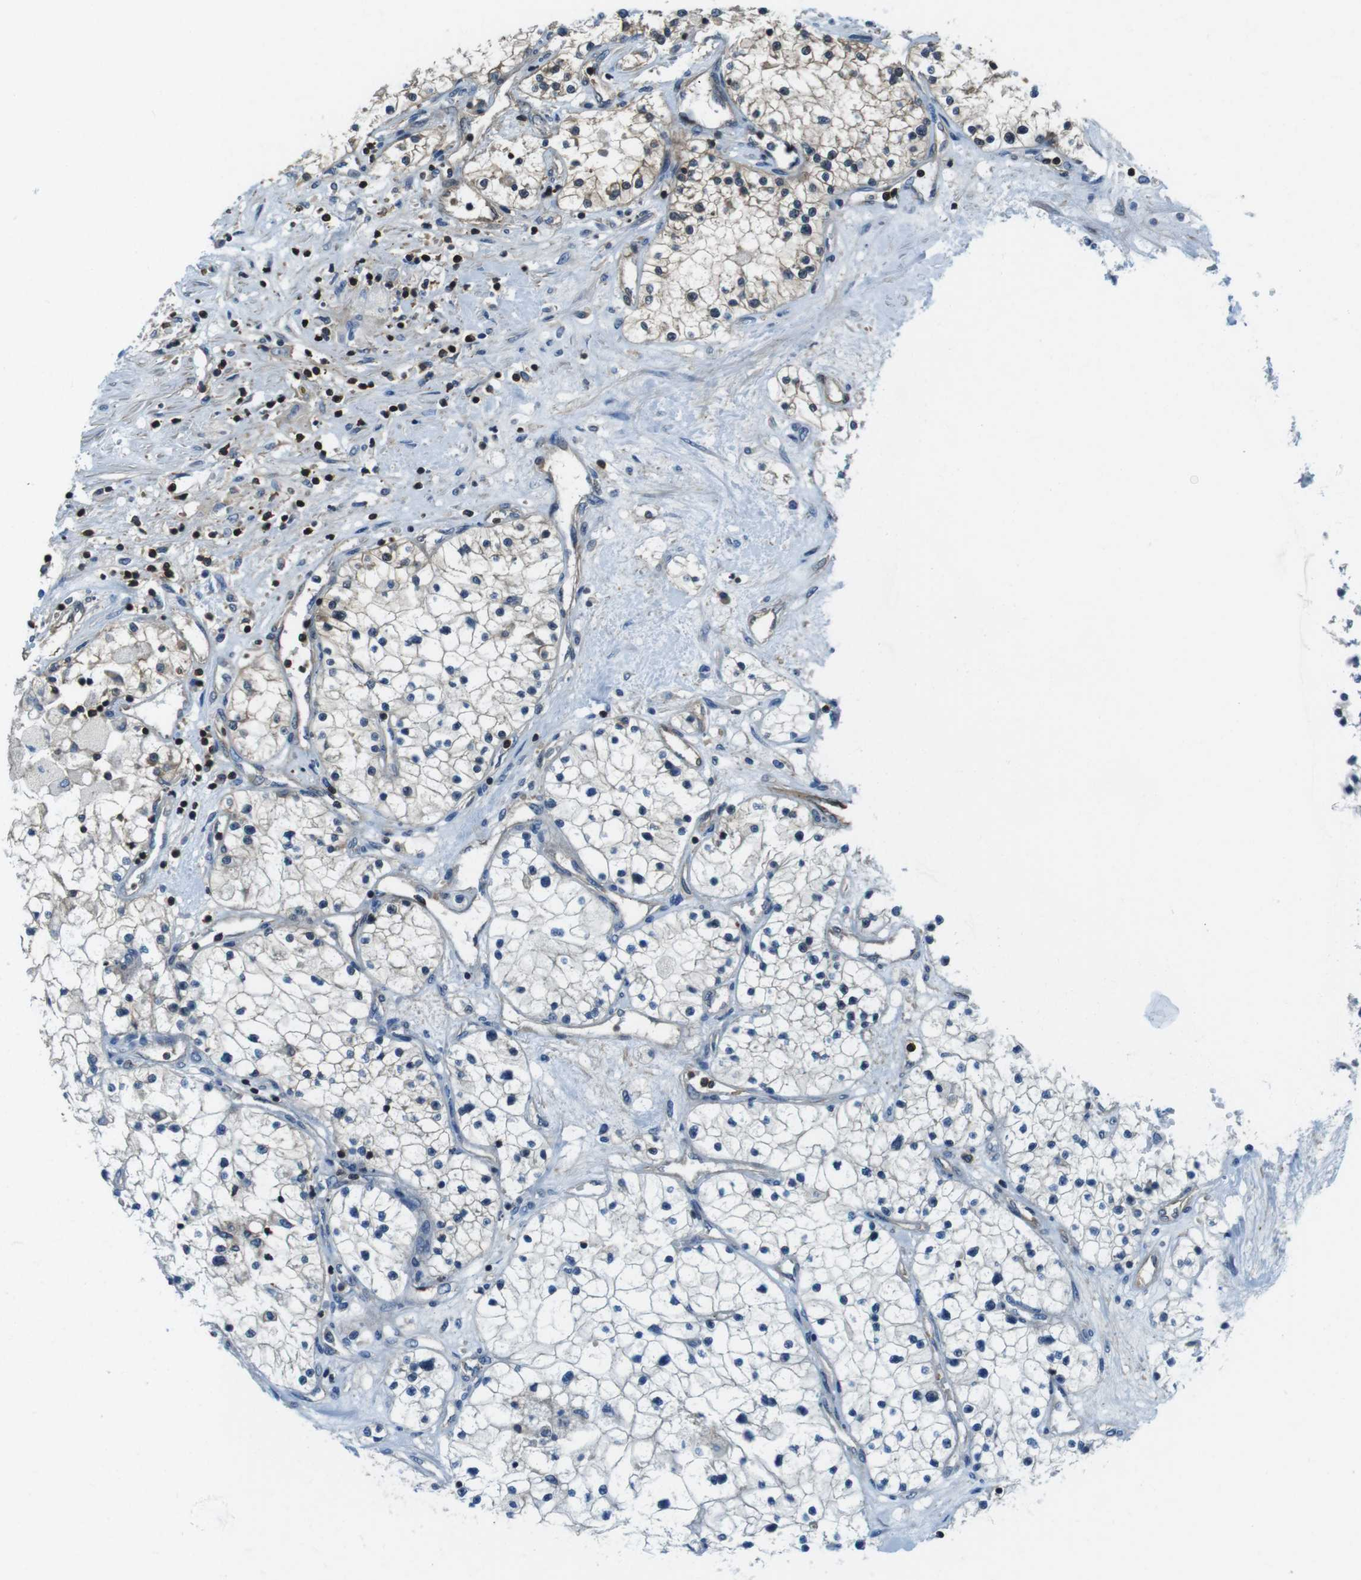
{"staining": {"intensity": "weak", "quantity": "<25%", "location": "cytoplasmic/membranous"}, "tissue": "renal cancer", "cell_type": "Tumor cells", "image_type": "cancer", "snomed": [{"axis": "morphology", "description": "Adenocarcinoma, NOS"}, {"axis": "topography", "description": "Kidney"}], "caption": "IHC histopathology image of renal adenocarcinoma stained for a protein (brown), which displays no positivity in tumor cells.", "gene": "TES", "patient": {"sex": "male", "age": 68}}